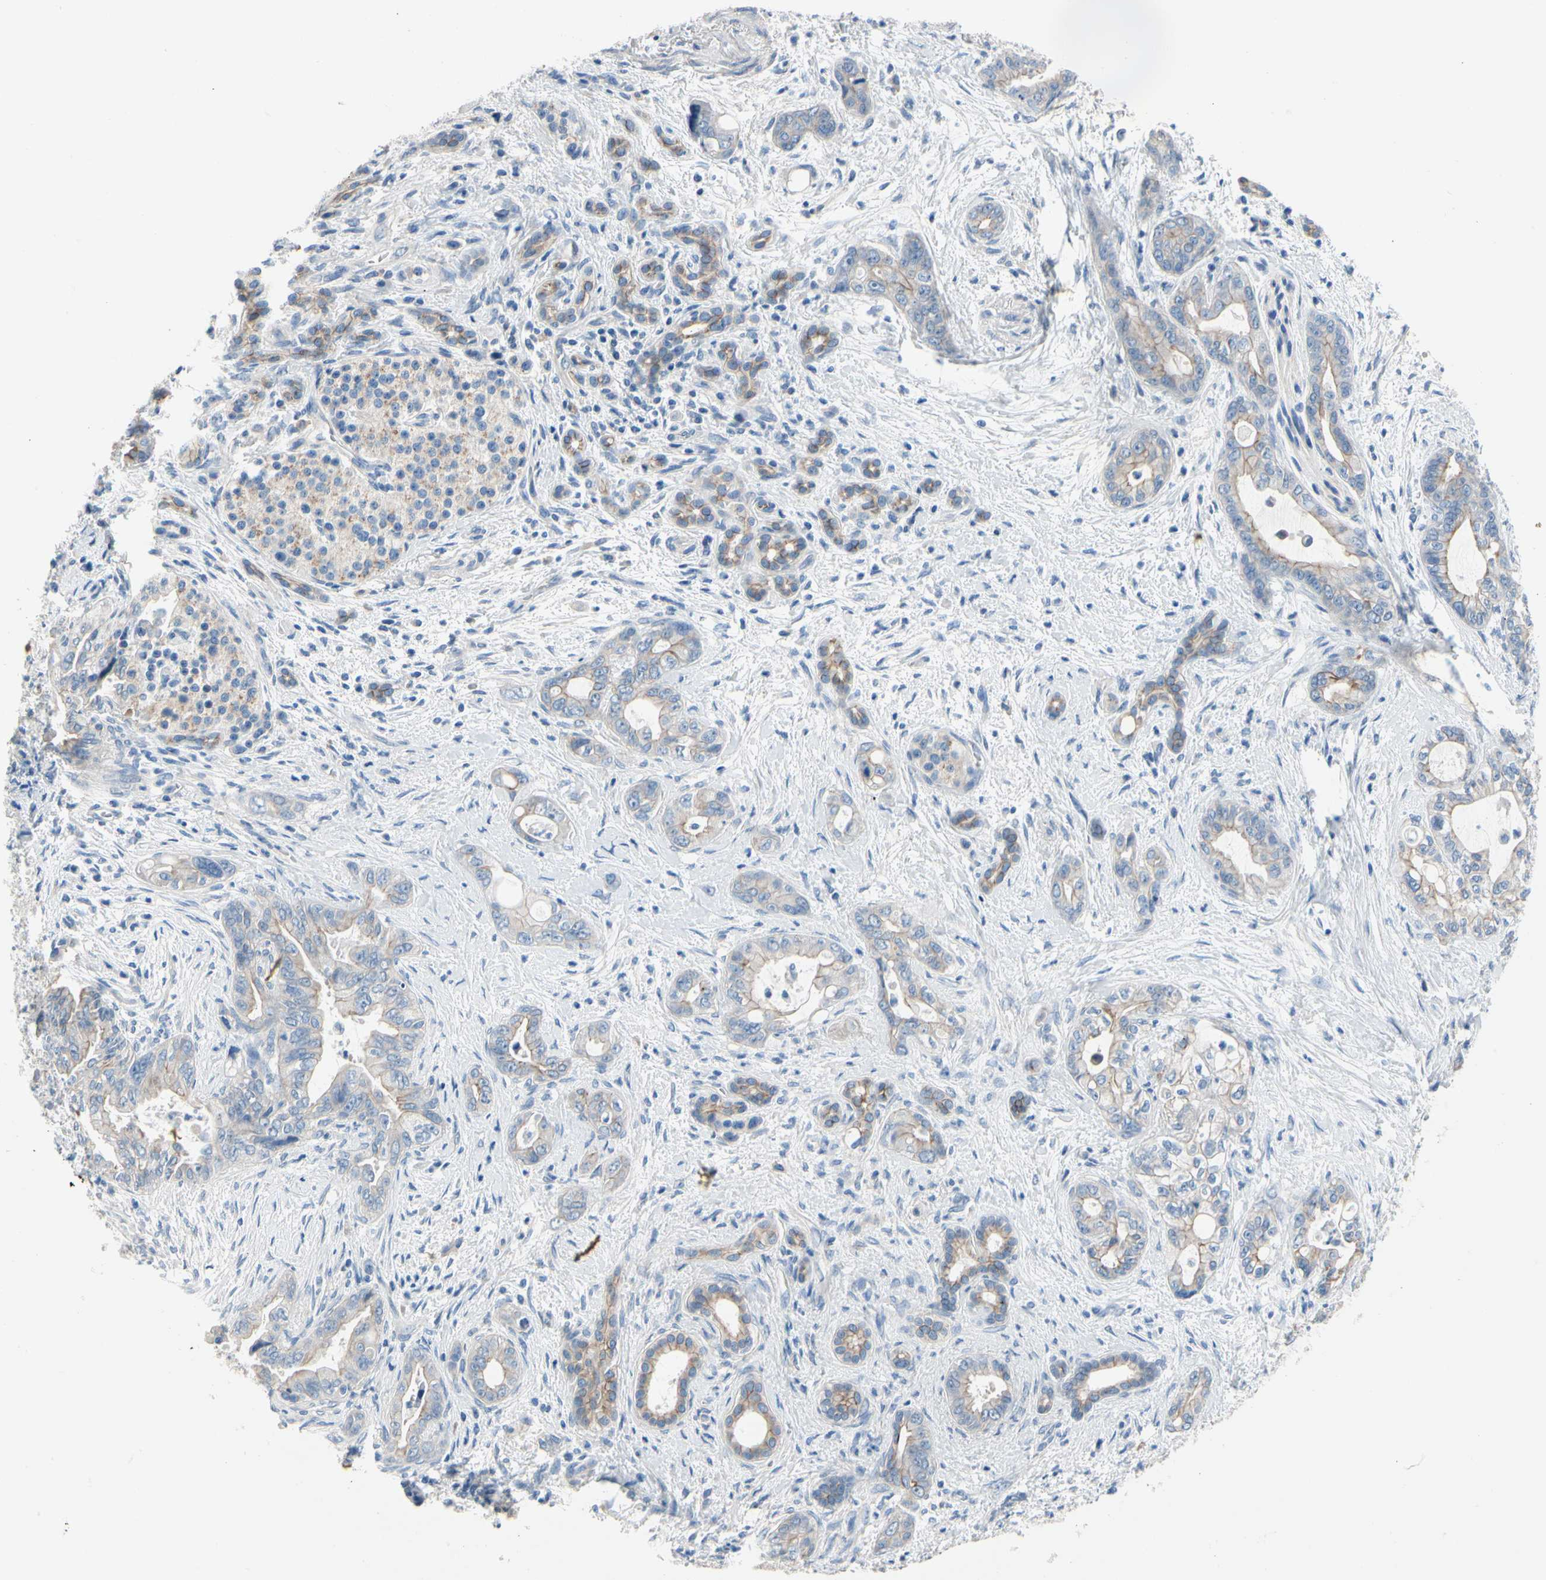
{"staining": {"intensity": "moderate", "quantity": "25%-75%", "location": "cytoplasmic/membranous"}, "tissue": "pancreatic cancer", "cell_type": "Tumor cells", "image_type": "cancer", "snomed": [{"axis": "morphology", "description": "Adenocarcinoma, NOS"}, {"axis": "topography", "description": "Pancreas"}], "caption": "A medium amount of moderate cytoplasmic/membranous positivity is appreciated in approximately 25%-75% of tumor cells in pancreatic cancer tissue.", "gene": "CA14", "patient": {"sex": "male", "age": 70}}